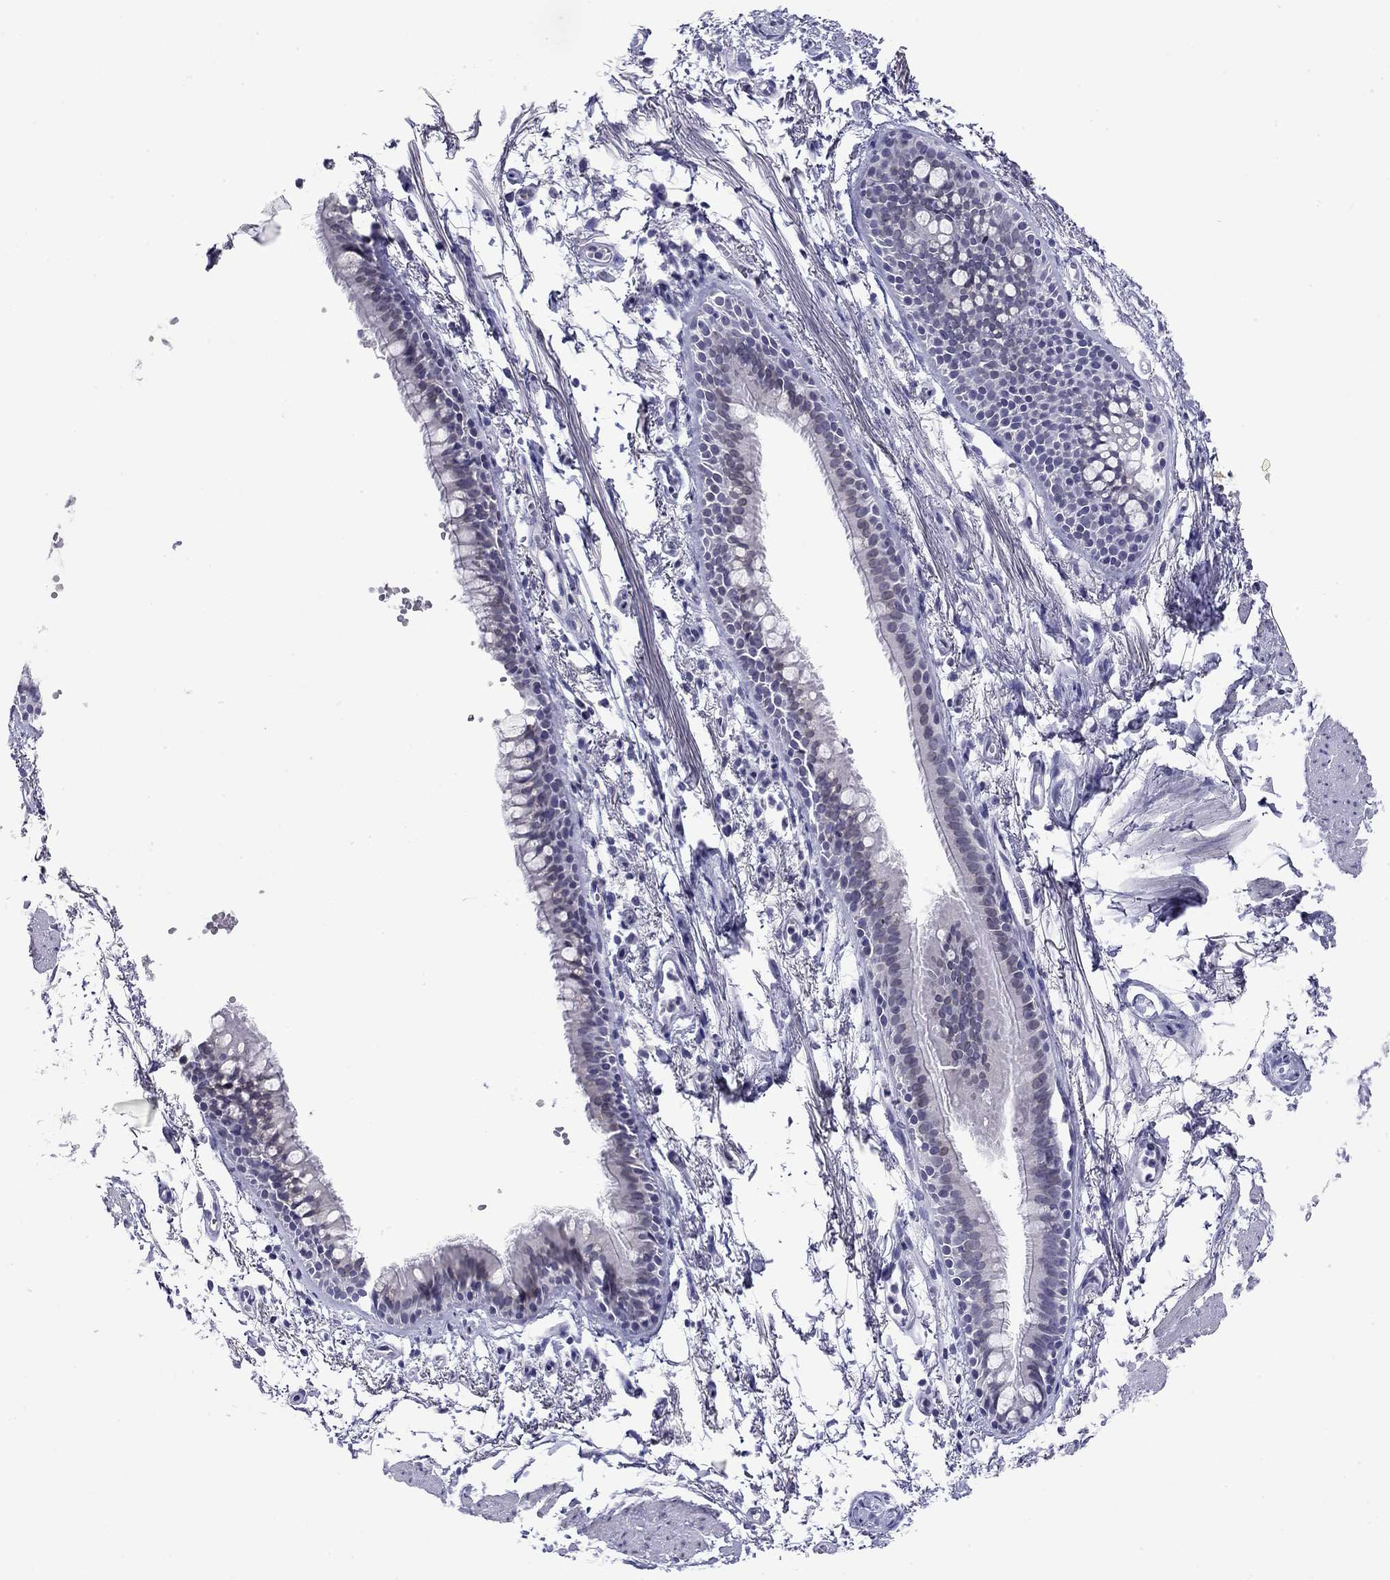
{"staining": {"intensity": "negative", "quantity": "none", "location": "none"}, "tissue": "soft tissue", "cell_type": "Fibroblasts", "image_type": "normal", "snomed": [{"axis": "morphology", "description": "Normal tissue, NOS"}, {"axis": "morphology", "description": "Squamous cell carcinoma, NOS"}, {"axis": "topography", "description": "Cartilage tissue"}, {"axis": "topography", "description": "Lung"}], "caption": "Soft tissue was stained to show a protein in brown. There is no significant expression in fibroblasts. (DAB IHC with hematoxylin counter stain).", "gene": "ARMC12", "patient": {"sex": "male", "age": 66}}